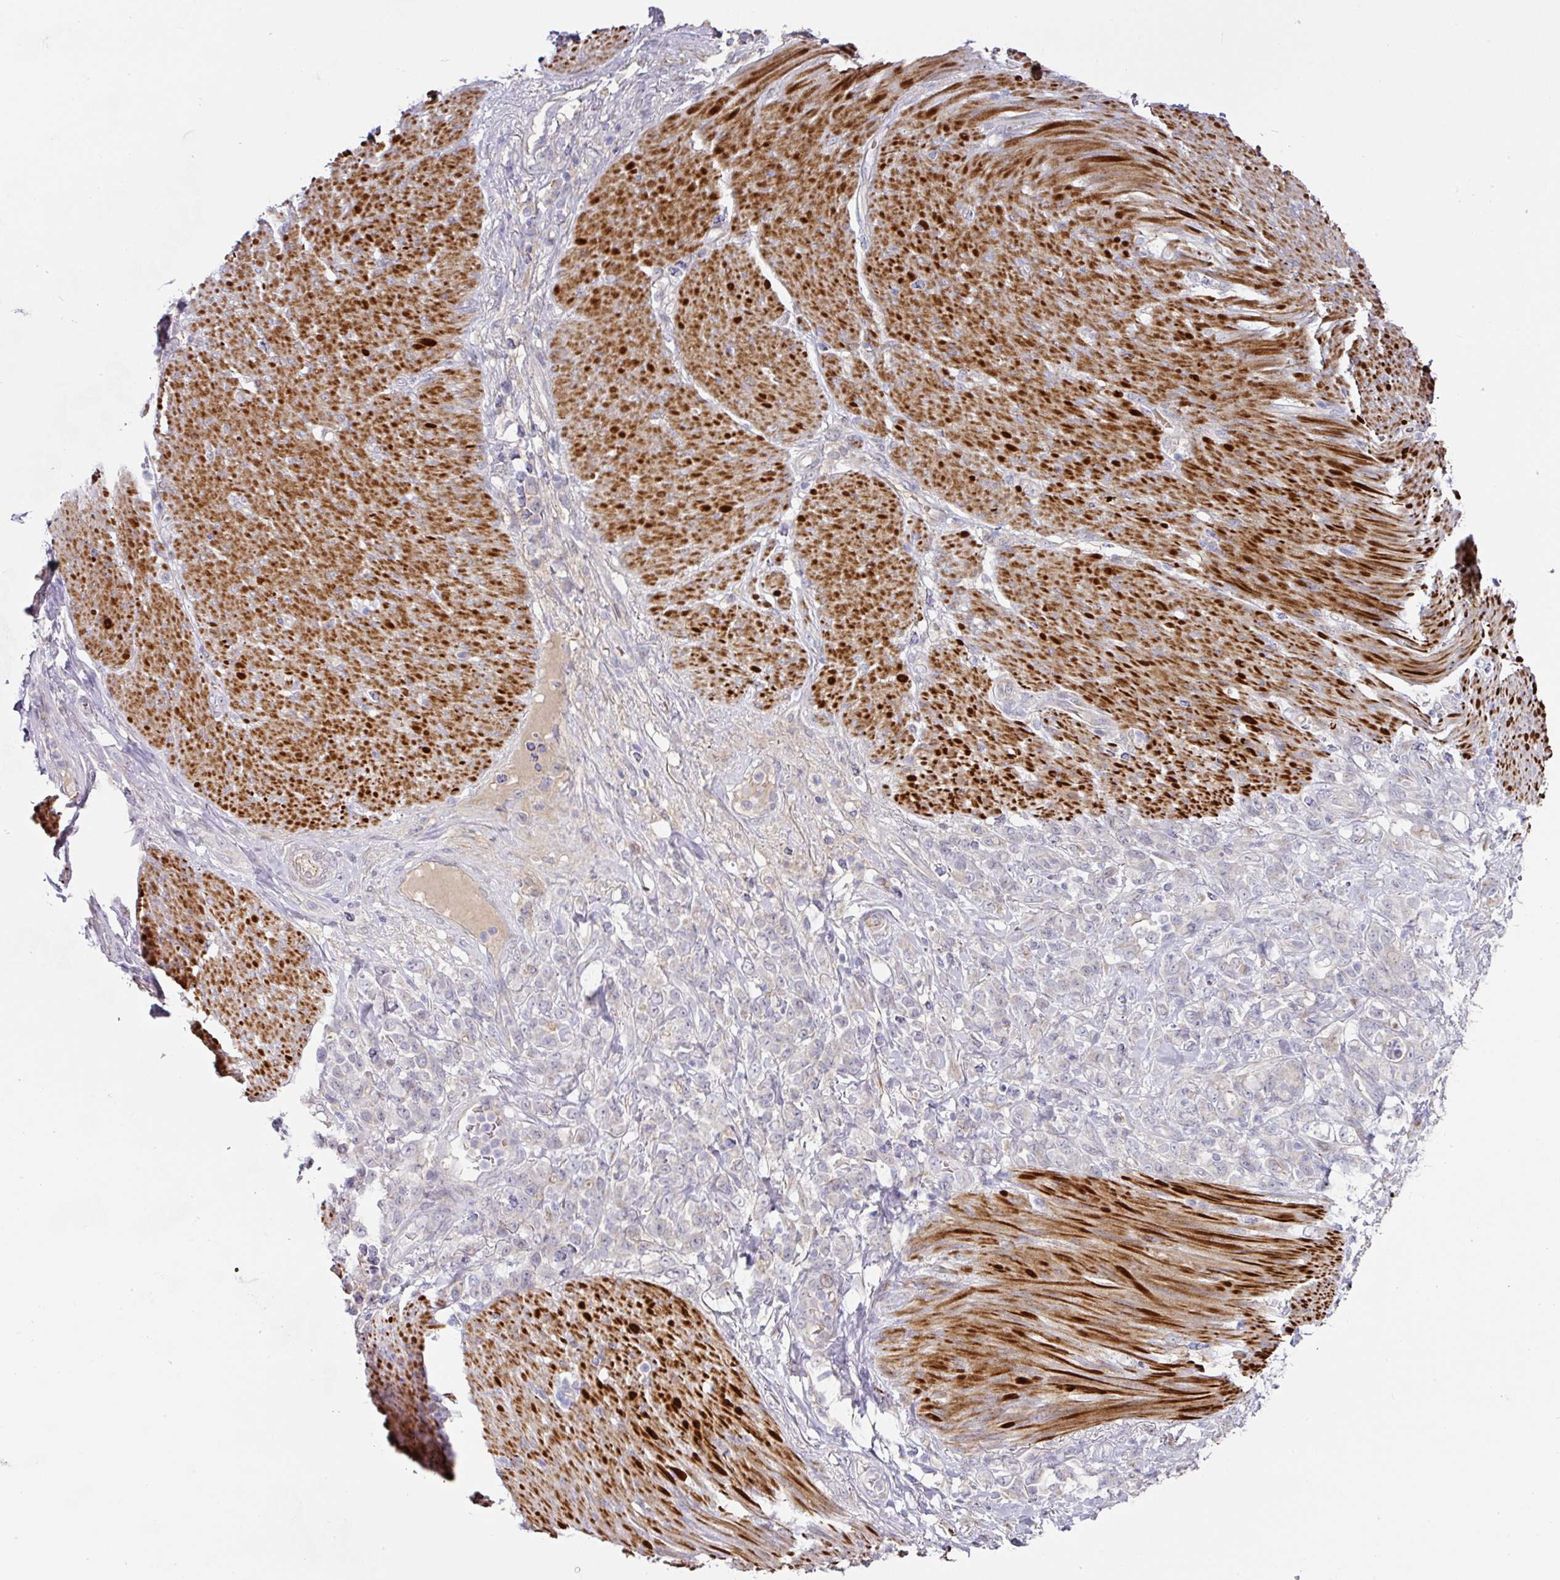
{"staining": {"intensity": "negative", "quantity": "none", "location": "none"}, "tissue": "stomach cancer", "cell_type": "Tumor cells", "image_type": "cancer", "snomed": [{"axis": "morphology", "description": "Adenocarcinoma, NOS"}, {"axis": "topography", "description": "Stomach"}], "caption": "Tumor cells are negative for brown protein staining in stomach adenocarcinoma.", "gene": "TARM1", "patient": {"sex": "female", "age": 79}}